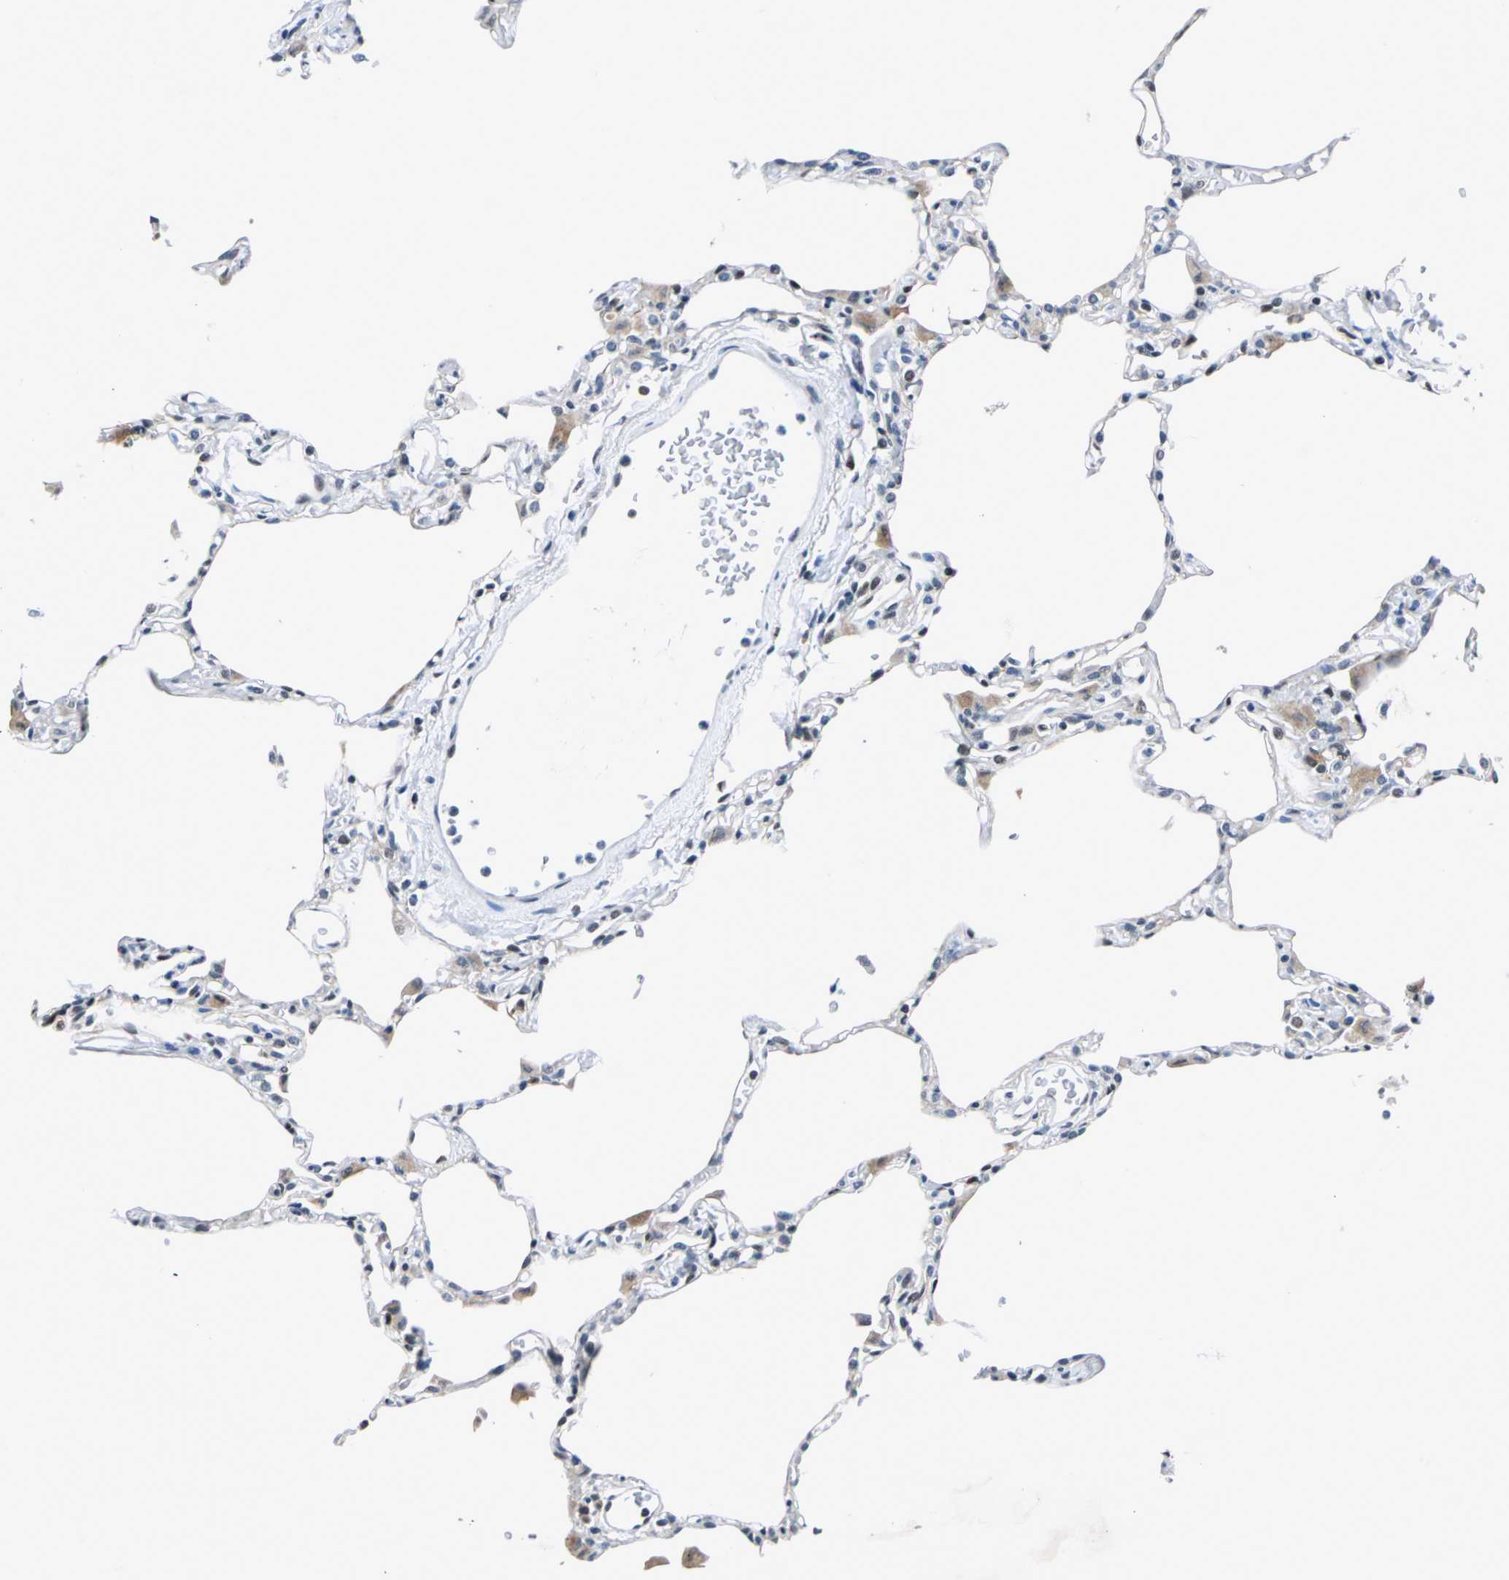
{"staining": {"intensity": "weak", "quantity": "<25%", "location": "nuclear"}, "tissue": "lung", "cell_type": "Alveolar cells", "image_type": "normal", "snomed": [{"axis": "morphology", "description": "Normal tissue, NOS"}, {"axis": "topography", "description": "Lung"}], "caption": "Alveolar cells show no significant protein expression in unremarkable lung. Nuclei are stained in blue.", "gene": "HCFC2", "patient": {"sex": "female", "age": 49}}